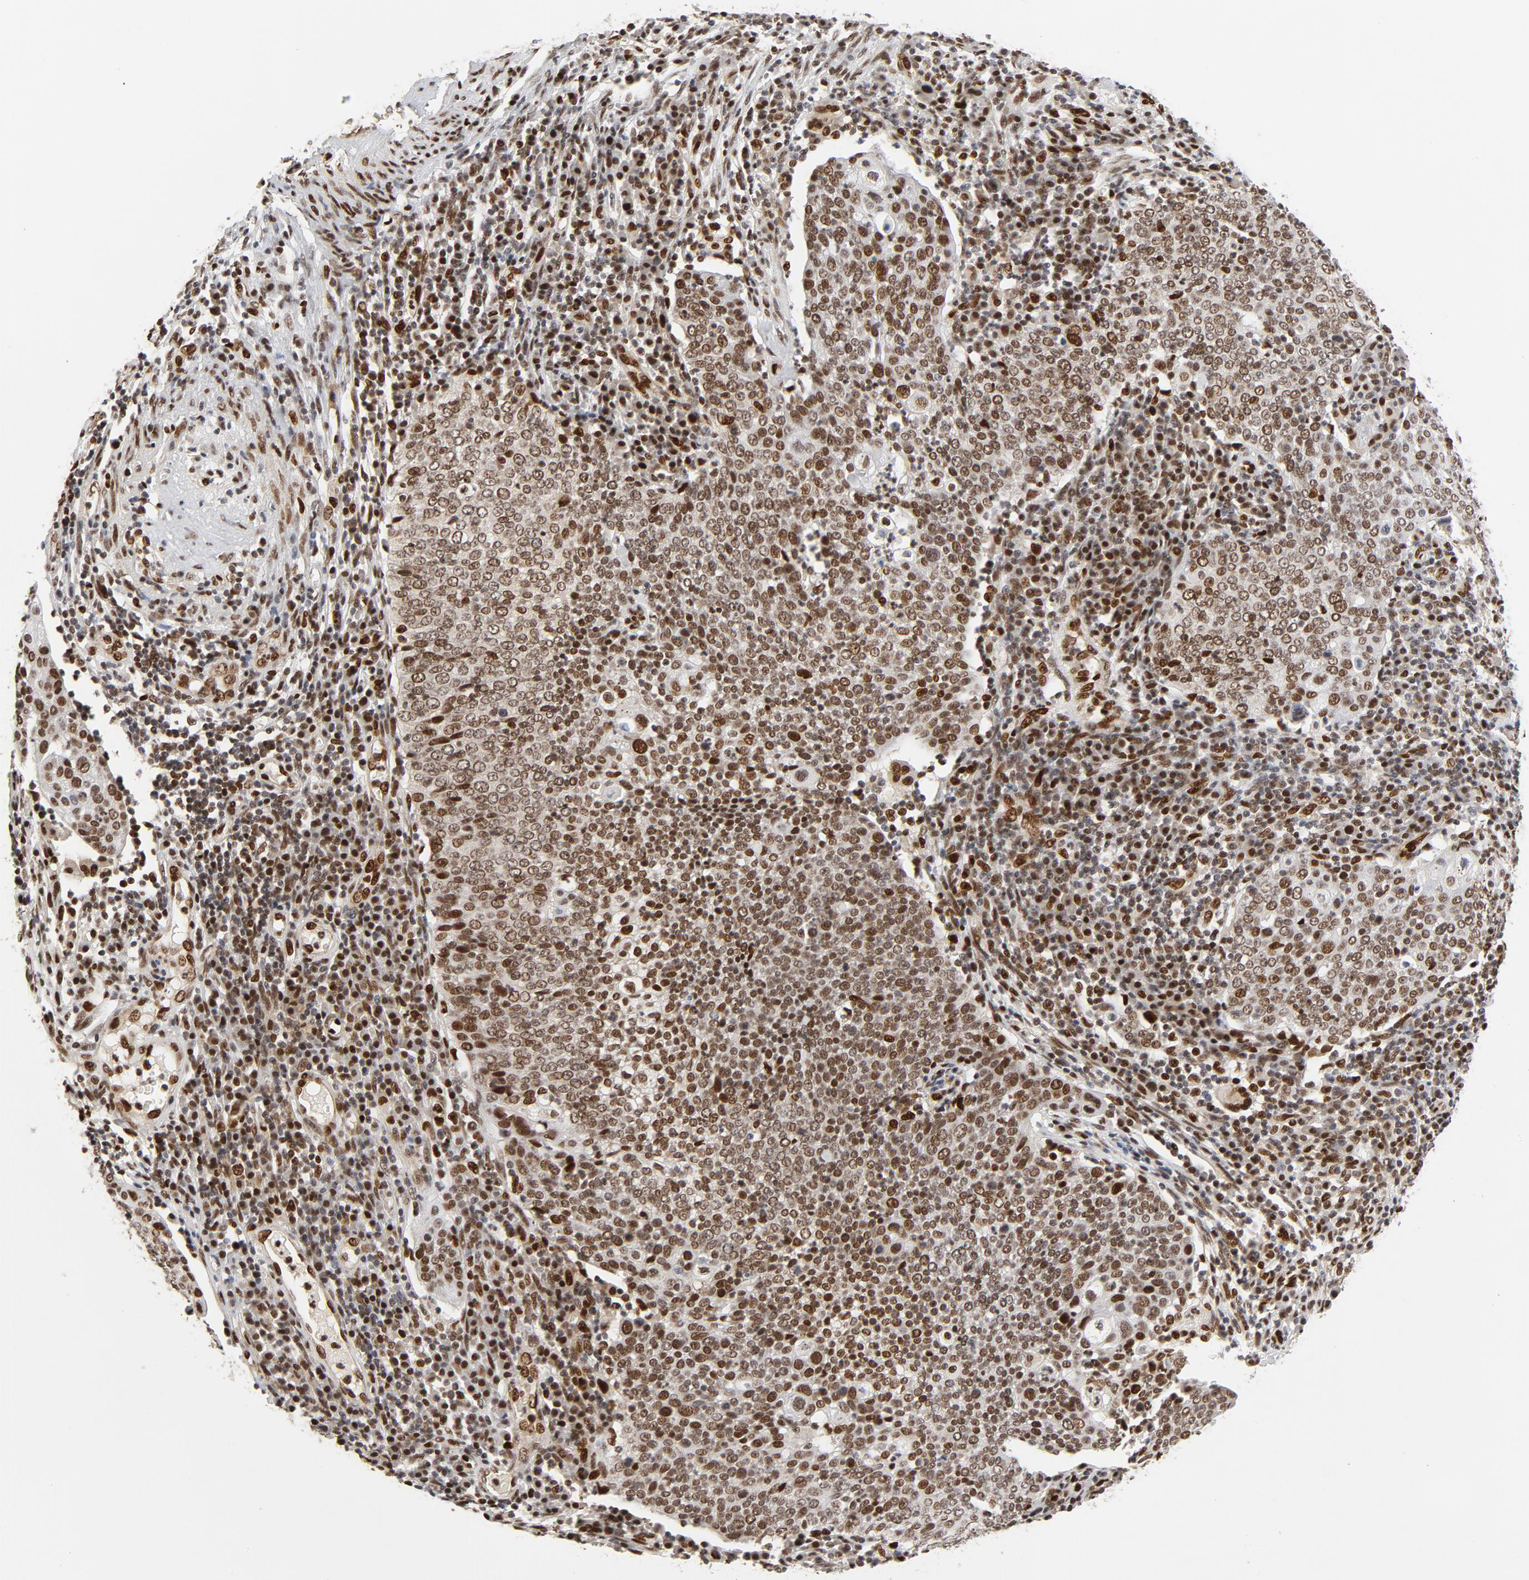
{"staining": {"intensity": "moderate", "quantity": ">75%", "location": "nuclear"}, "tissue": "cervical cancer", "cell_type": "Tumor cells", "image_type": "cancer", "snomed": [{"axis": "morphology", "description": "Squamous cell carcinoma, NOS"}, {"axis": "topography", "description": "Cervix"}], "caption": "The image demonstrates immunohistochemical staining of cervical cancer (squamous cell carcinoma). There is moderate nuclear positivity is appreciated in approximately >75% of tumor cells.", "gene": "MEF2A", "patient": {"sex": "female", "age": 40}}